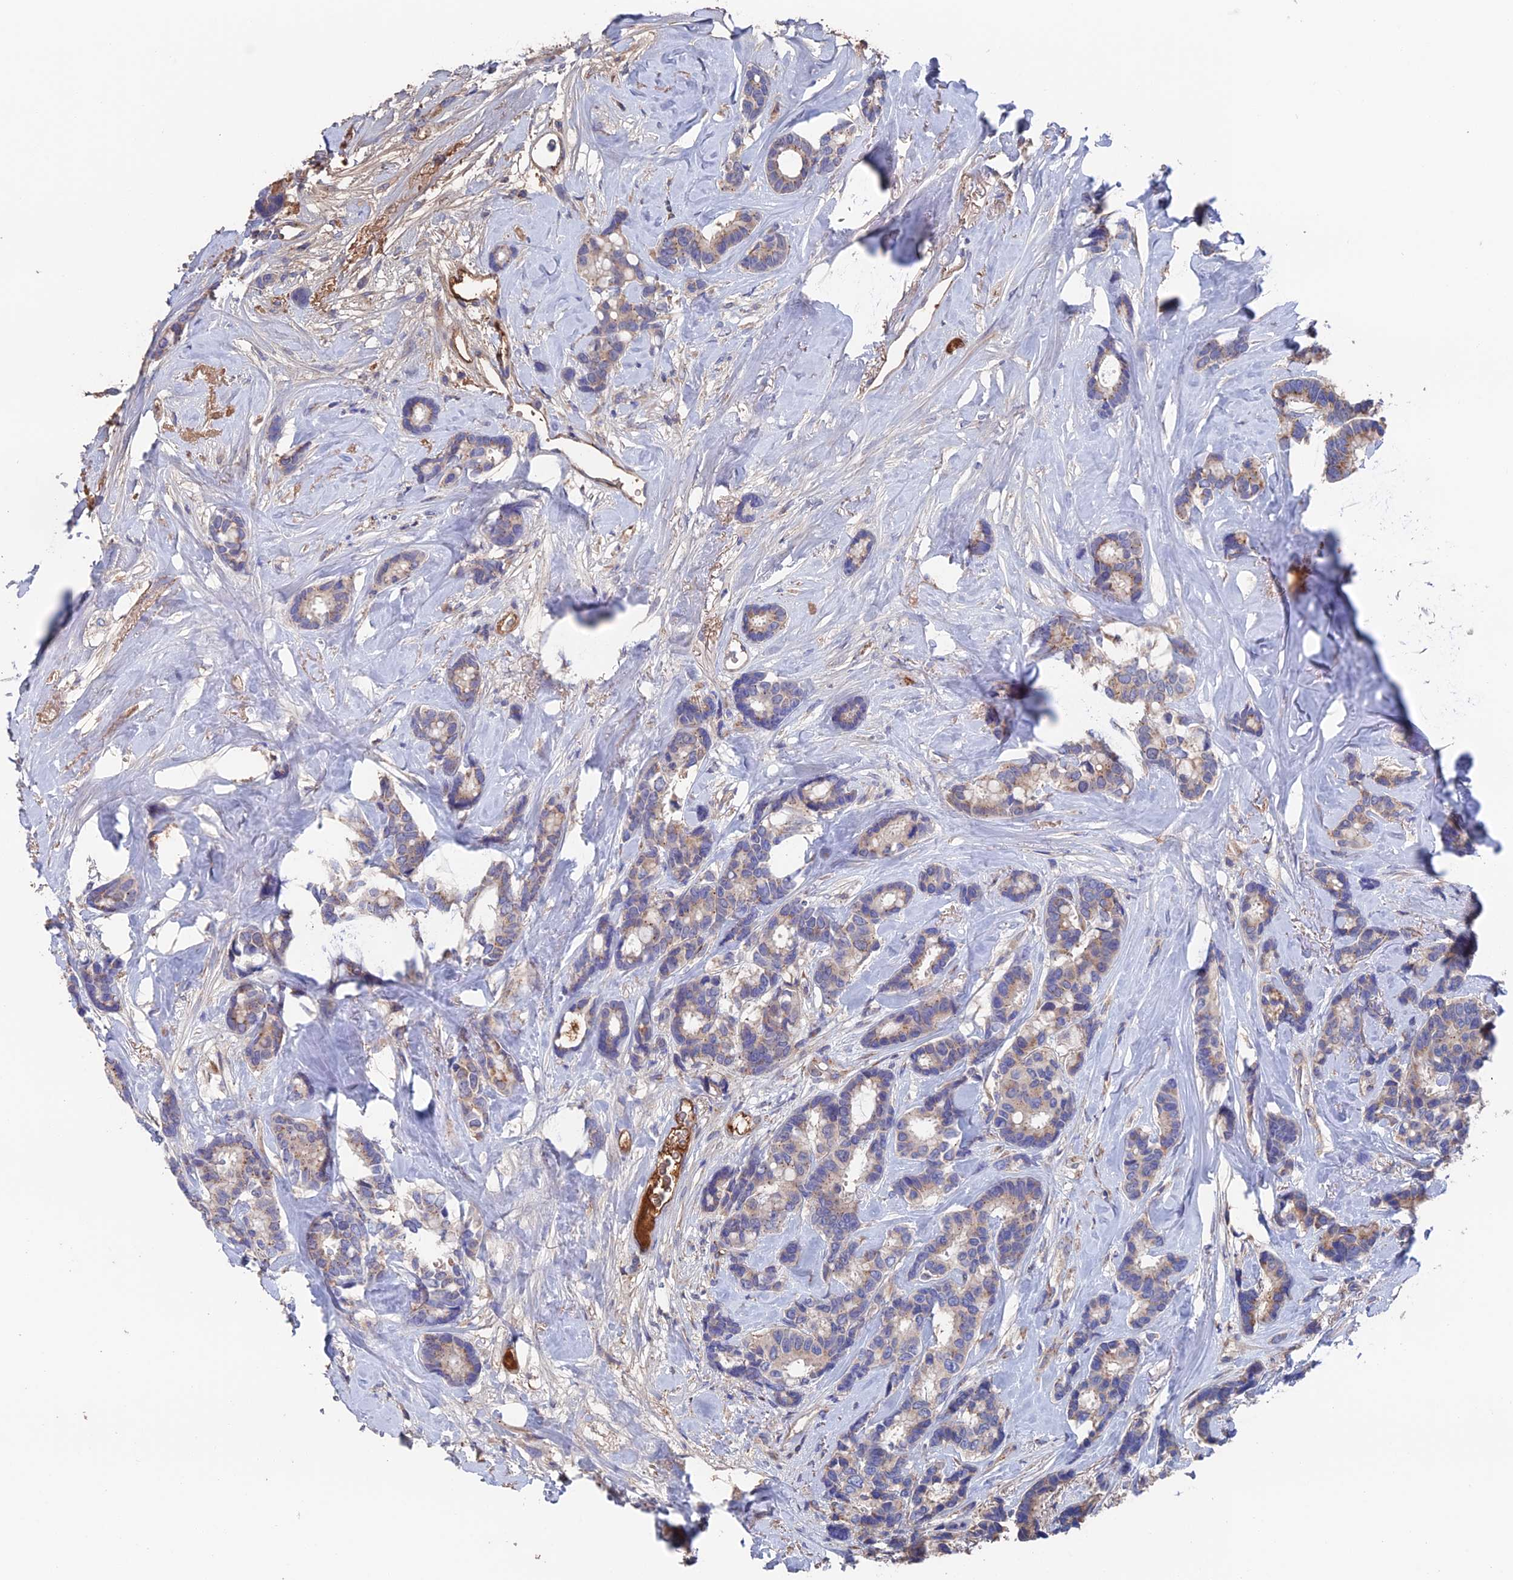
{"staining": {"intensity": "weak", "quantity": ">75%", "location": "cytoplasmic/membranous"}, "tissue": "breast cancer", "cell_type": "Tumor cells", "image_type": "cancer", "snomed": [{"axis": "morphology", "description": "Duct carcinoma"}, {"axis": "topography", "description": "Breast"}], "caption": "Immunohistochemistry histopathology image of neoplastic tissue: human breast intraductal carcinoma stained using immunohistochemistry (IHC) reveals low levels of weak protein expression localized specifically in the cytoplasmic/membranous of tumor cells, appearing as a cytoplasmic/membranous brown color.", "gene": "HPF1", "patient": {"sex": "female", "age": 87}}